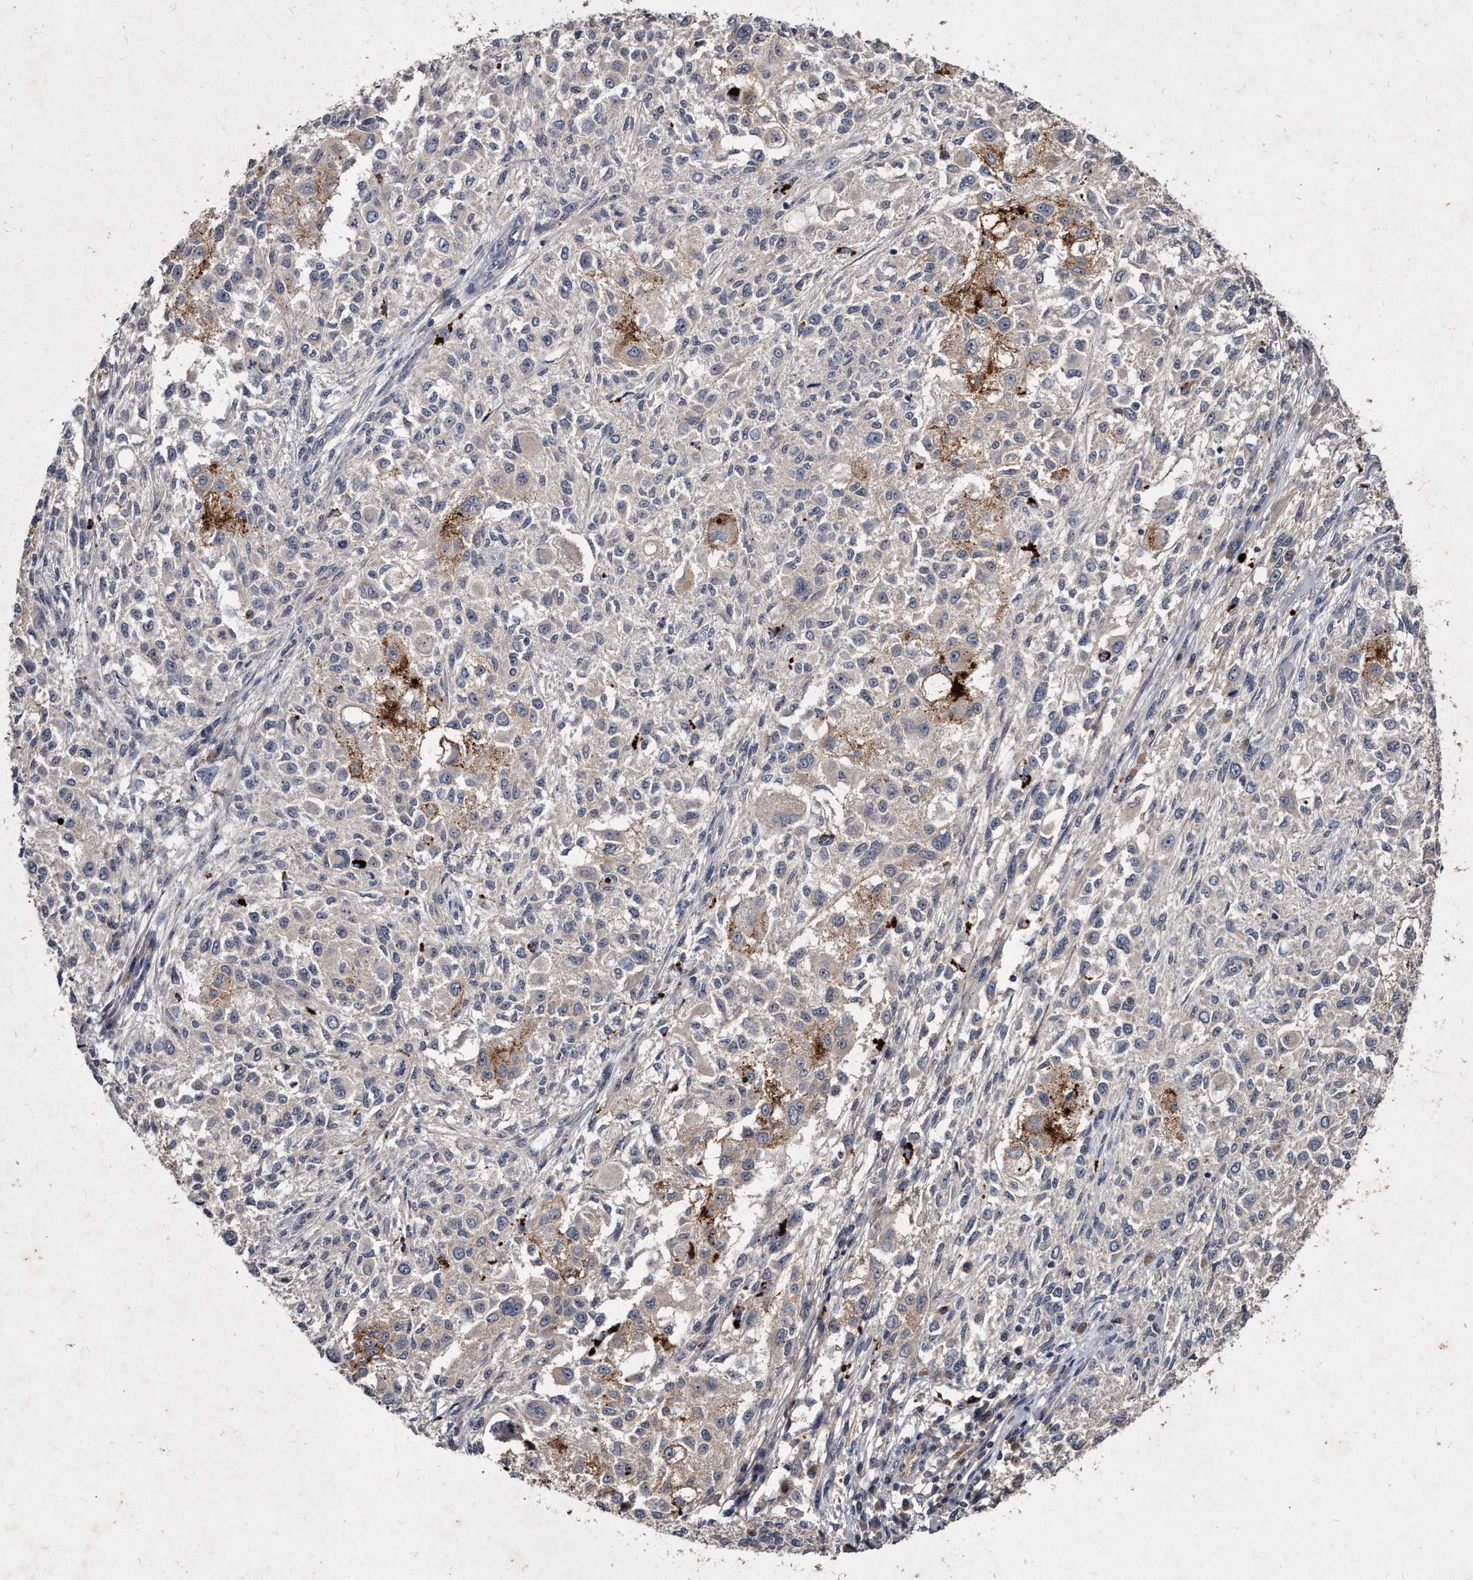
{"staining": {"intensity": "negative", "quantity": "none", "location": "none"}, "tissue": "melanoma", "cell_type": "Tumor cells", "image_type": "cancer", "snomed": [{"axis": "morphology", "description": "Necrosis, NOS"}, {"axis": "morphology", "description": "Malignant melanoma, NOS"}, {"axis": "topography", "description": "Skin"}], "caption": "Malignant melanoma was stained to show a protein in brown. There is no significant staining in tumor cells.", "gene": "KLHDC3", "patient": {"sex": "female", "age": 87}}